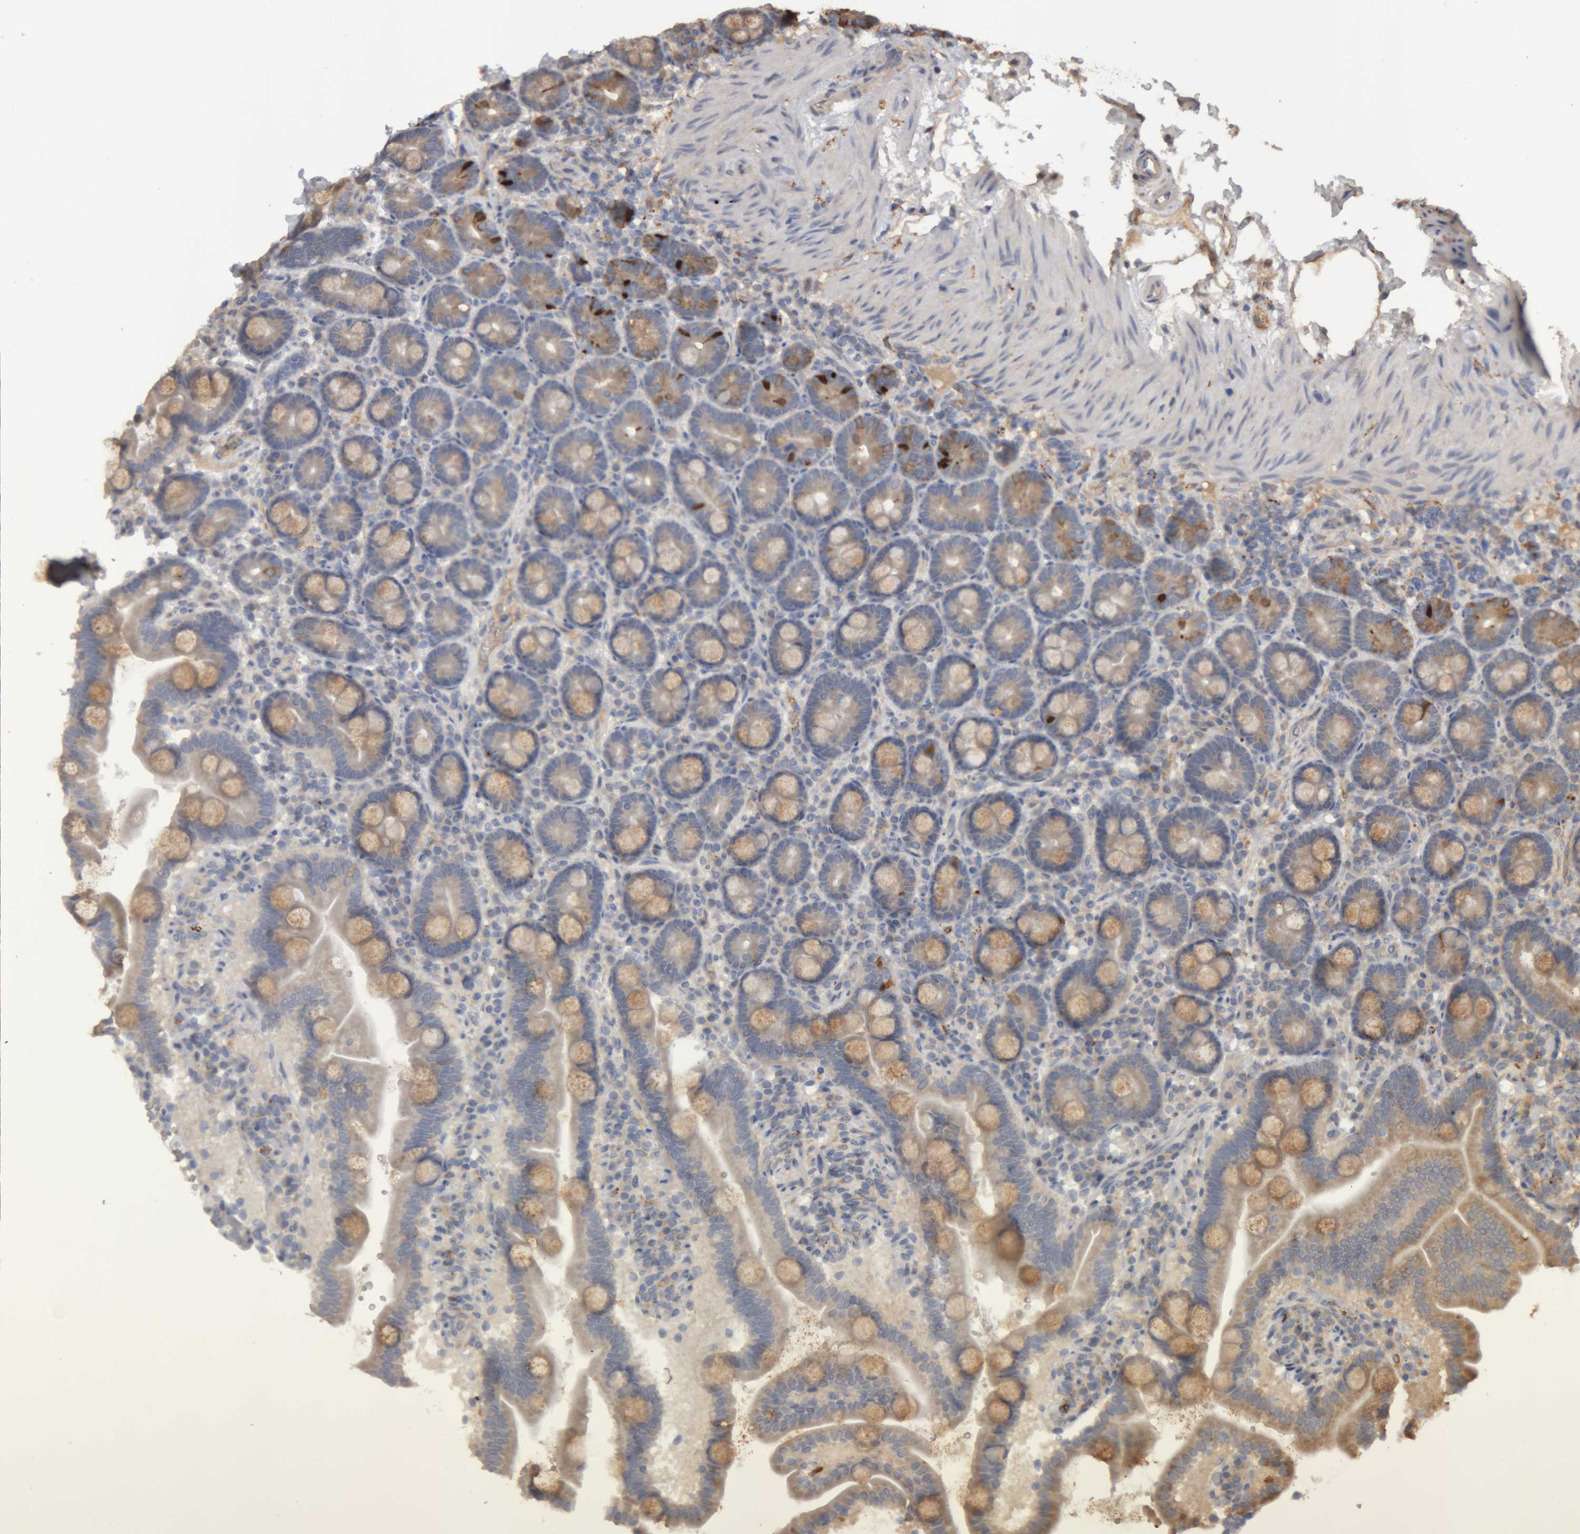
{"staining": {"intensity": "moderate", "quantity": "25%-75%", "location": "cytoplasmic/membranous"}, "tissue": "duodenum", "cell_type": "Glandular cells", "image_type": "normal", "snomed": [{"axis": "morphology", "description": "Normal tissue, NOS"}, {"axis": "topography", "description": "Duodenum"}], "caption": "Immunohistochemical staining of benign duodenum shows 25%-75% levels of moderate cytoplasmic/membranous protein positivity in about 25%-75% of glandular cells. (DAB IHC with brightfield microscopy, high magnification).", "gene": "TMED7", "patient": {"sex": "male", "age": 54}}